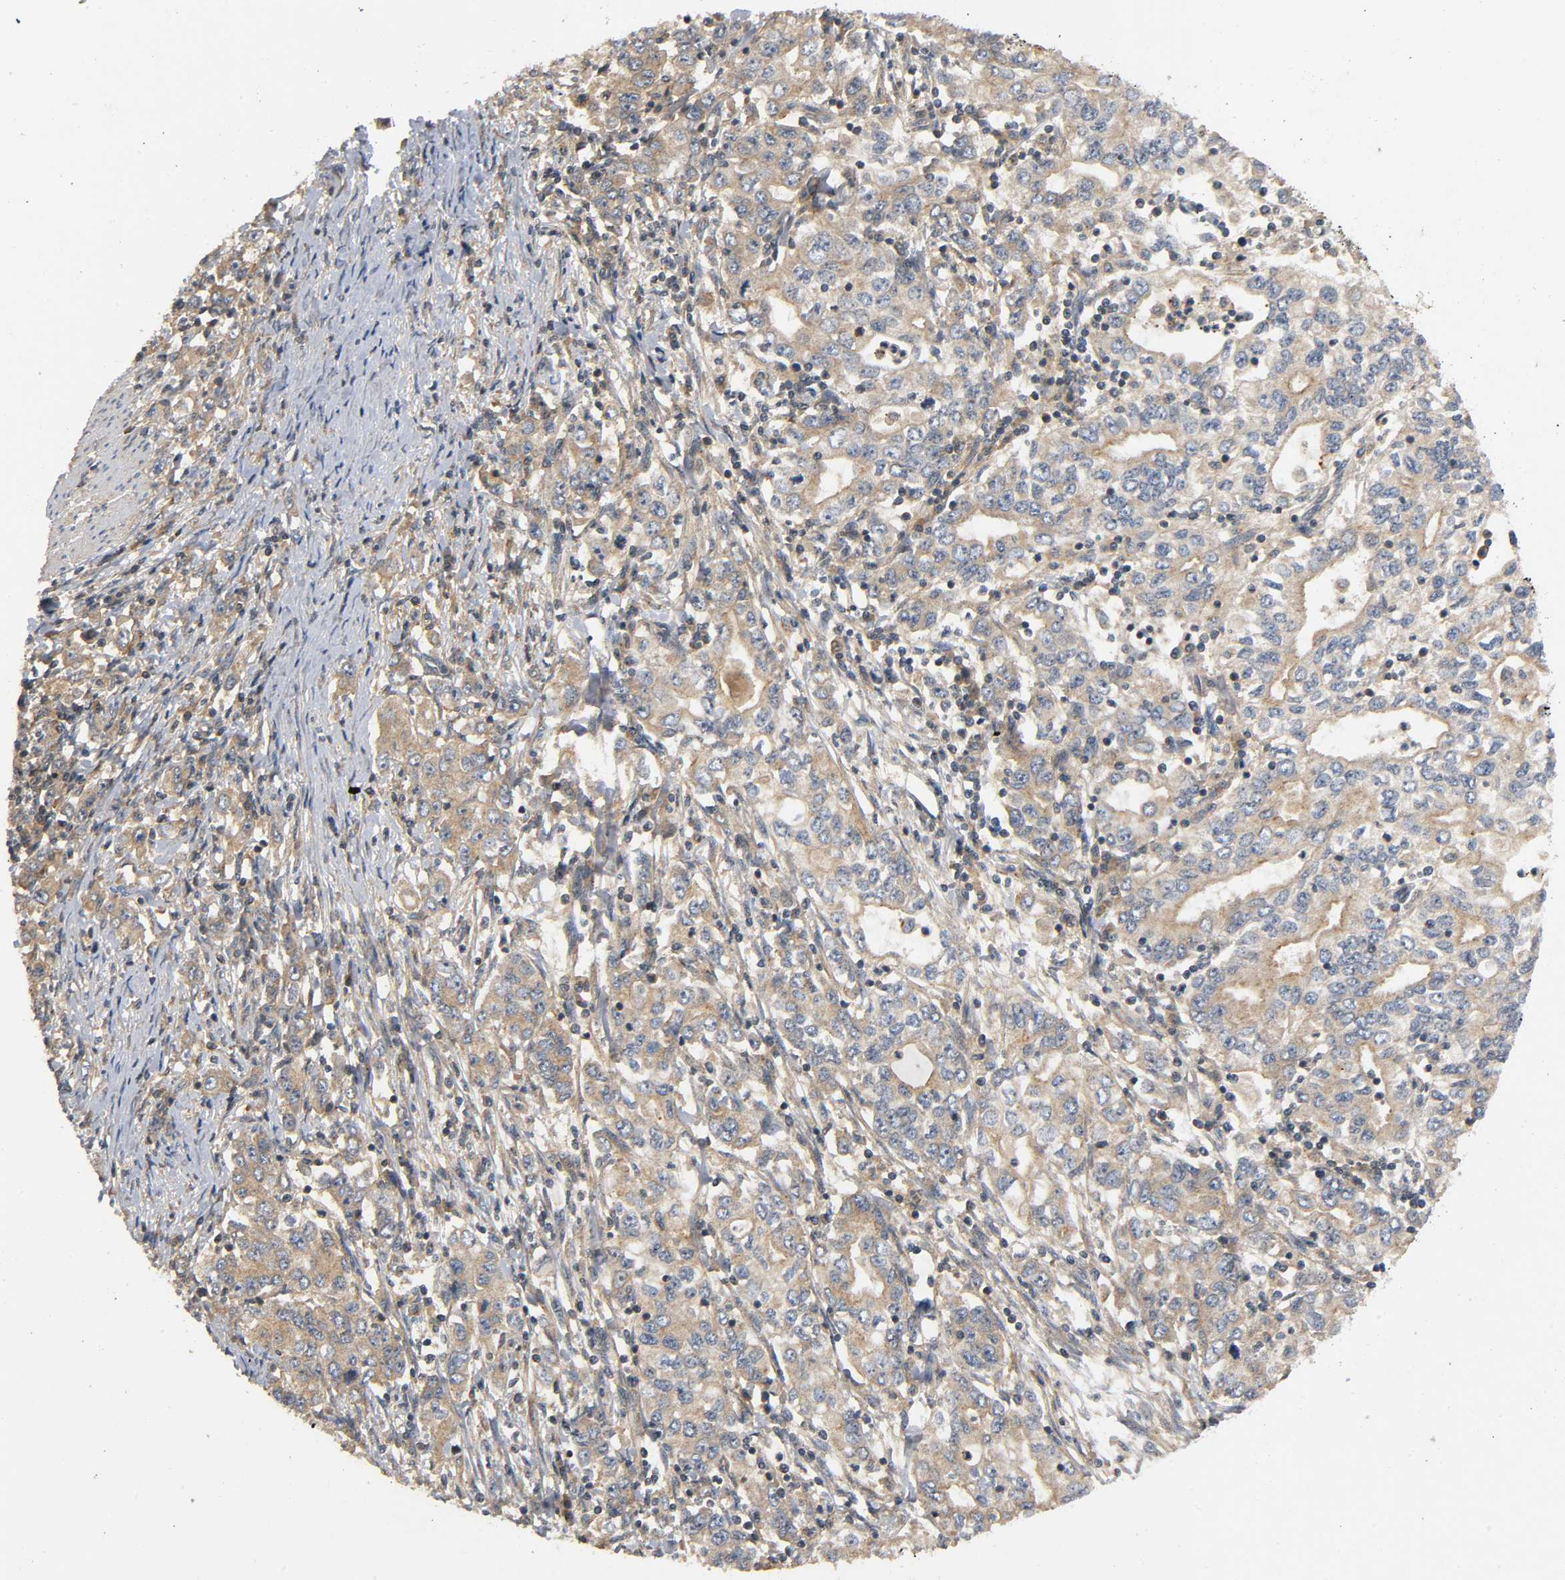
{"staining": {"intensity": "moderate", "quantity": ">75%", "location": "cytoplasmic/membranous"}, "tissue": "stomach cancer", "cell_type": "Tumor cells", "image_type": "cancer", "snomed": [{"axis": "morphology", "description": "Adenocarcinoma, NOS"}, {"axis": "topography", "description": "Stomach, lower"}], "caption": "Human stomach adenocarcinoma stained with a protein marker displays moderate staining in tumor cells.", "gene": "IKBKB", "patient": {"sex": "female", "age": 72}}